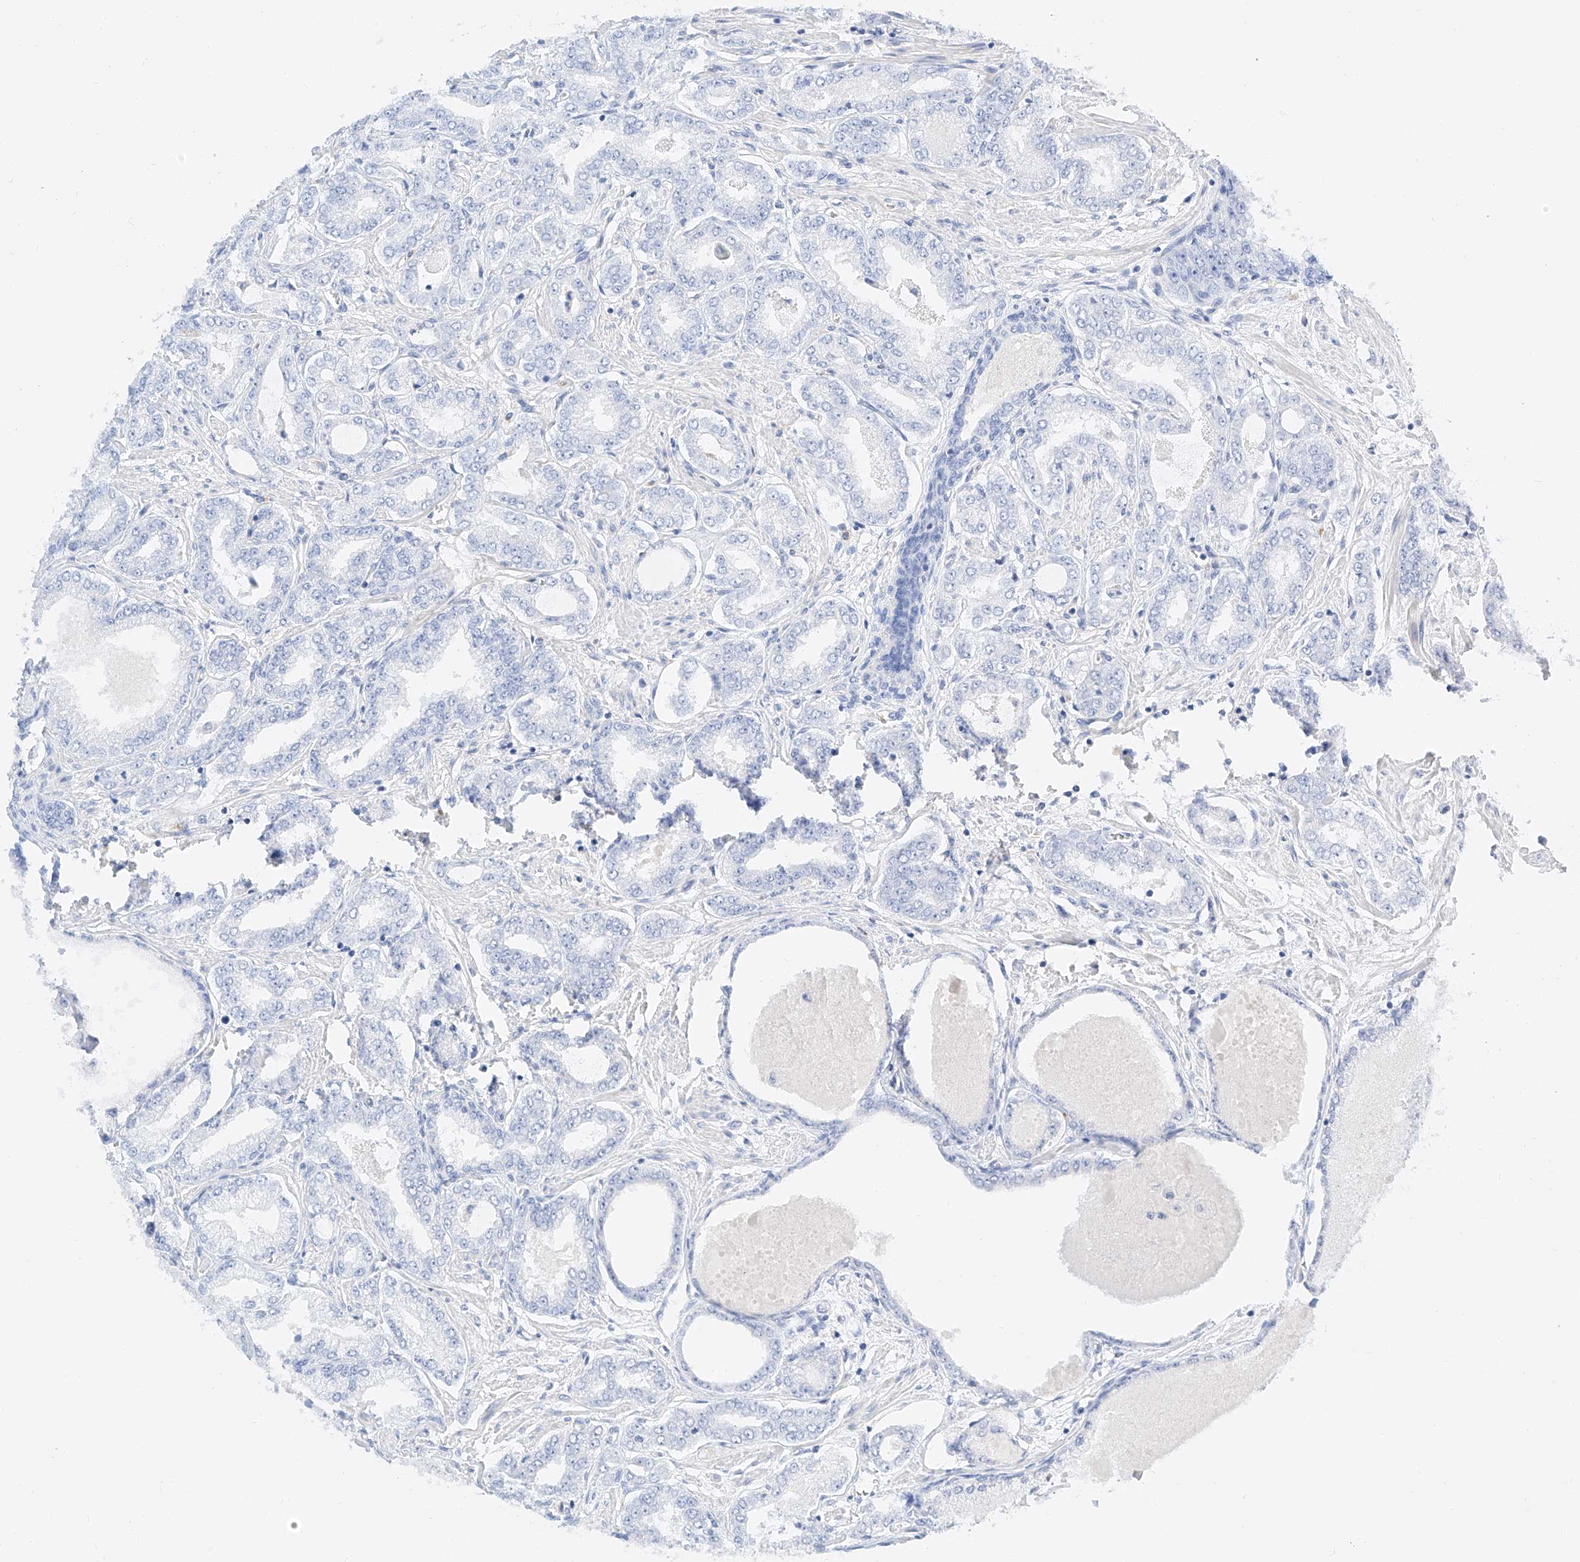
{"staining": {"intensity": "negative", "quantity": "none", "location": "none"}, "tissue": "prostate cancer", "cell_type": "Tumor cells", "image_type": "cancer", "snomed": [{"axis": "morphology", "description": "Adenocarcinoma, Low grade"}, {"axis": "topography", "description": "Prostate"}], "caption": "Immunohistochemical staining of prostate low-grade adenocarcinoma reveals no significant expression in tumor cells. (DAB immunohistochemistry with hematoxylin counter stain).", "gene": "CDCP2", "patient": {"sex": "male", "age": 63}}